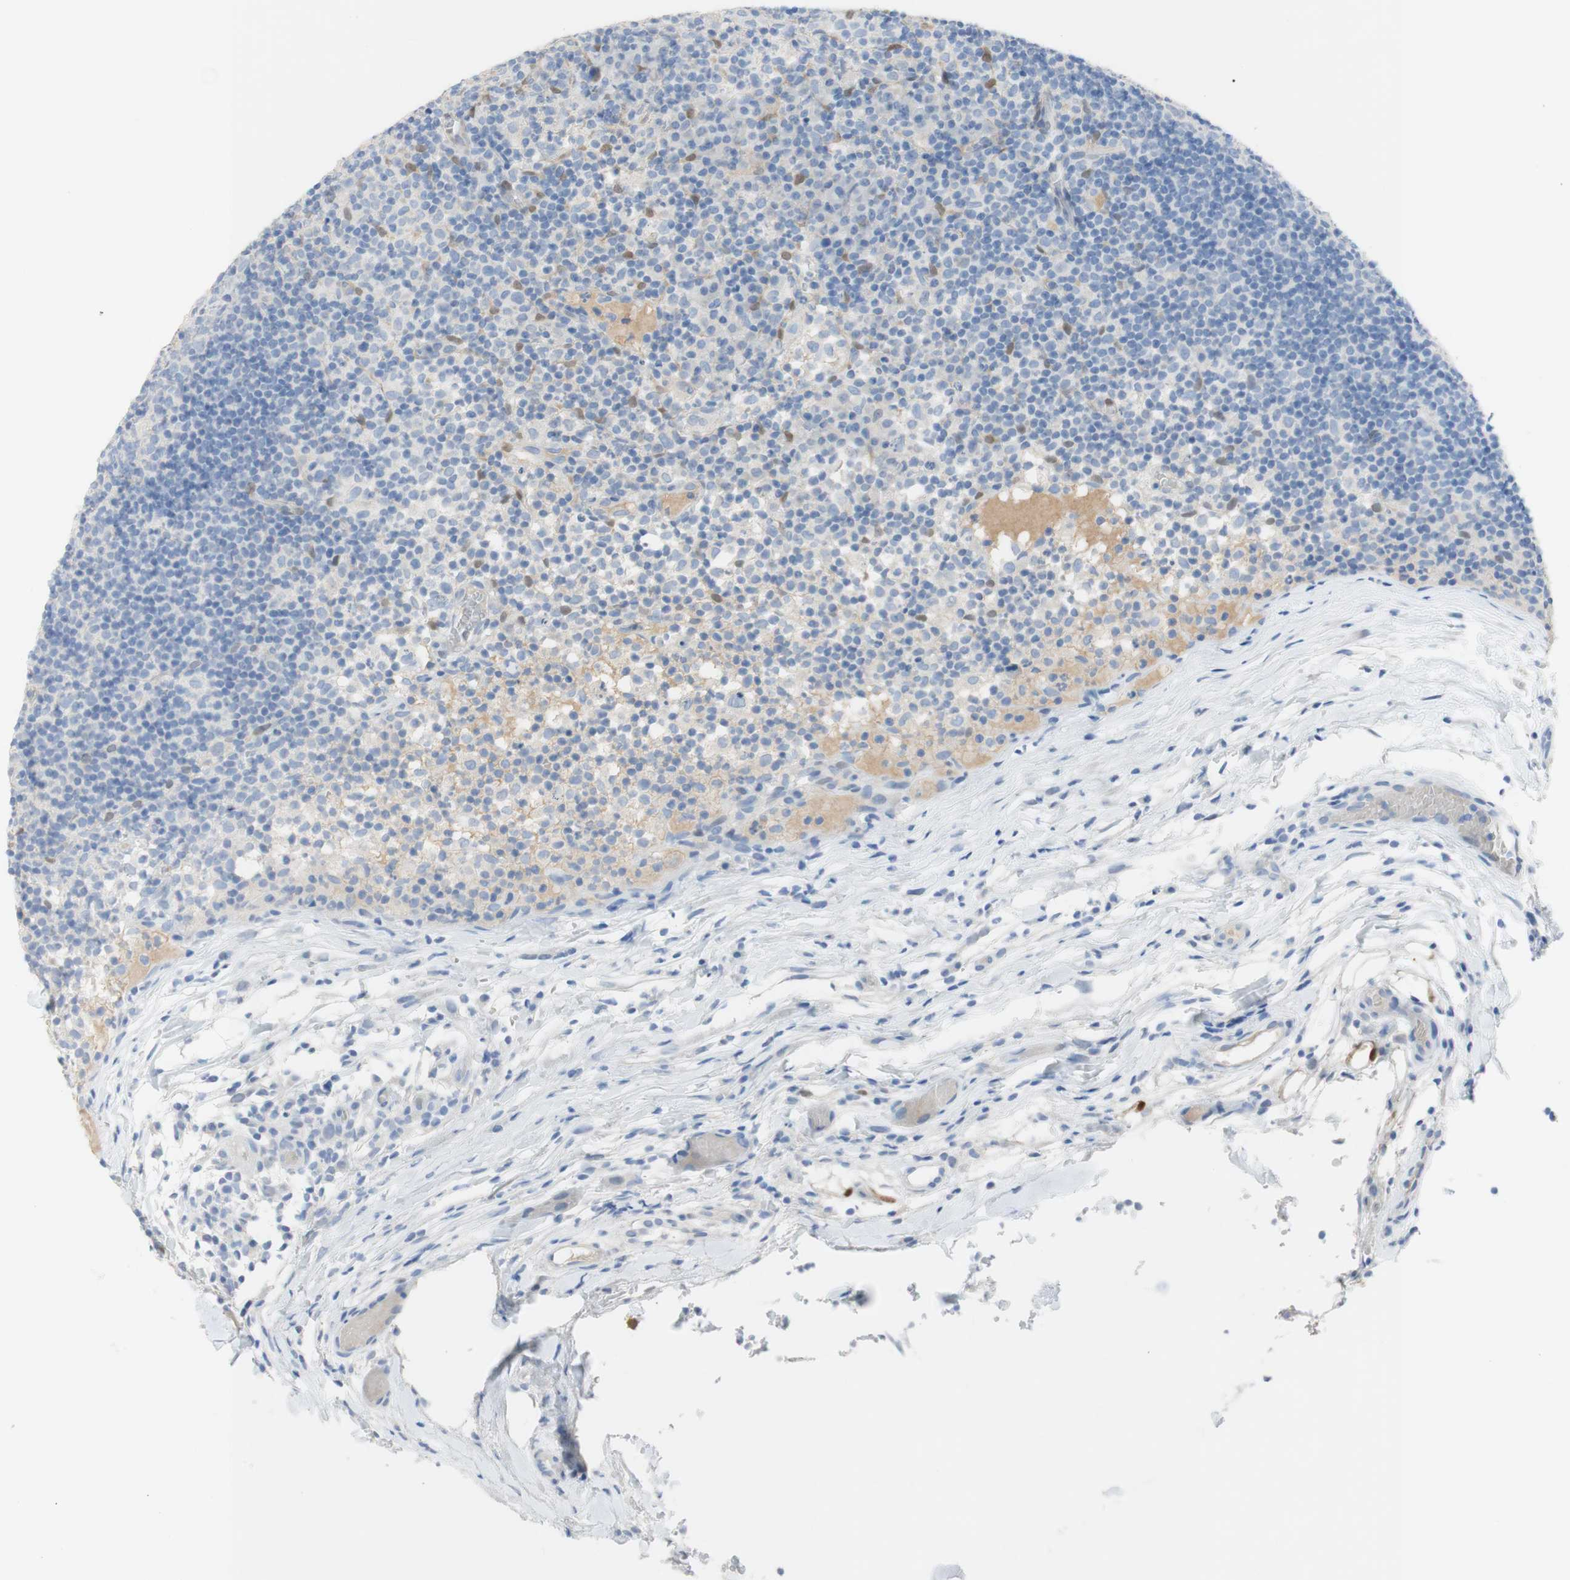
{"staining": {"intensity": "negative", "quantity": "none", "location": "none"}, "tissue": "lymph node", "cell_type": "Germinal center cells", "image_type": "normal", "snomed": [{"axis": "morphology", "description": "Normal tissue, NOS"}, {"axis": "morphology", "description": "Inflammation, NOS"}, {"axis": "topography", "description": "Lymph node"}], "caption": "There is no significant staining in germinal center cells of lymph node. The staining was performed using DAB (3,3'-diaminobenzidine) to visualize the protein expression in brown, while the nuclei were stained in blue with hematoxylin (Magnification: 20x).", "gene": "SELENBP1", "patient": {"sex": "male", "age": 55}}